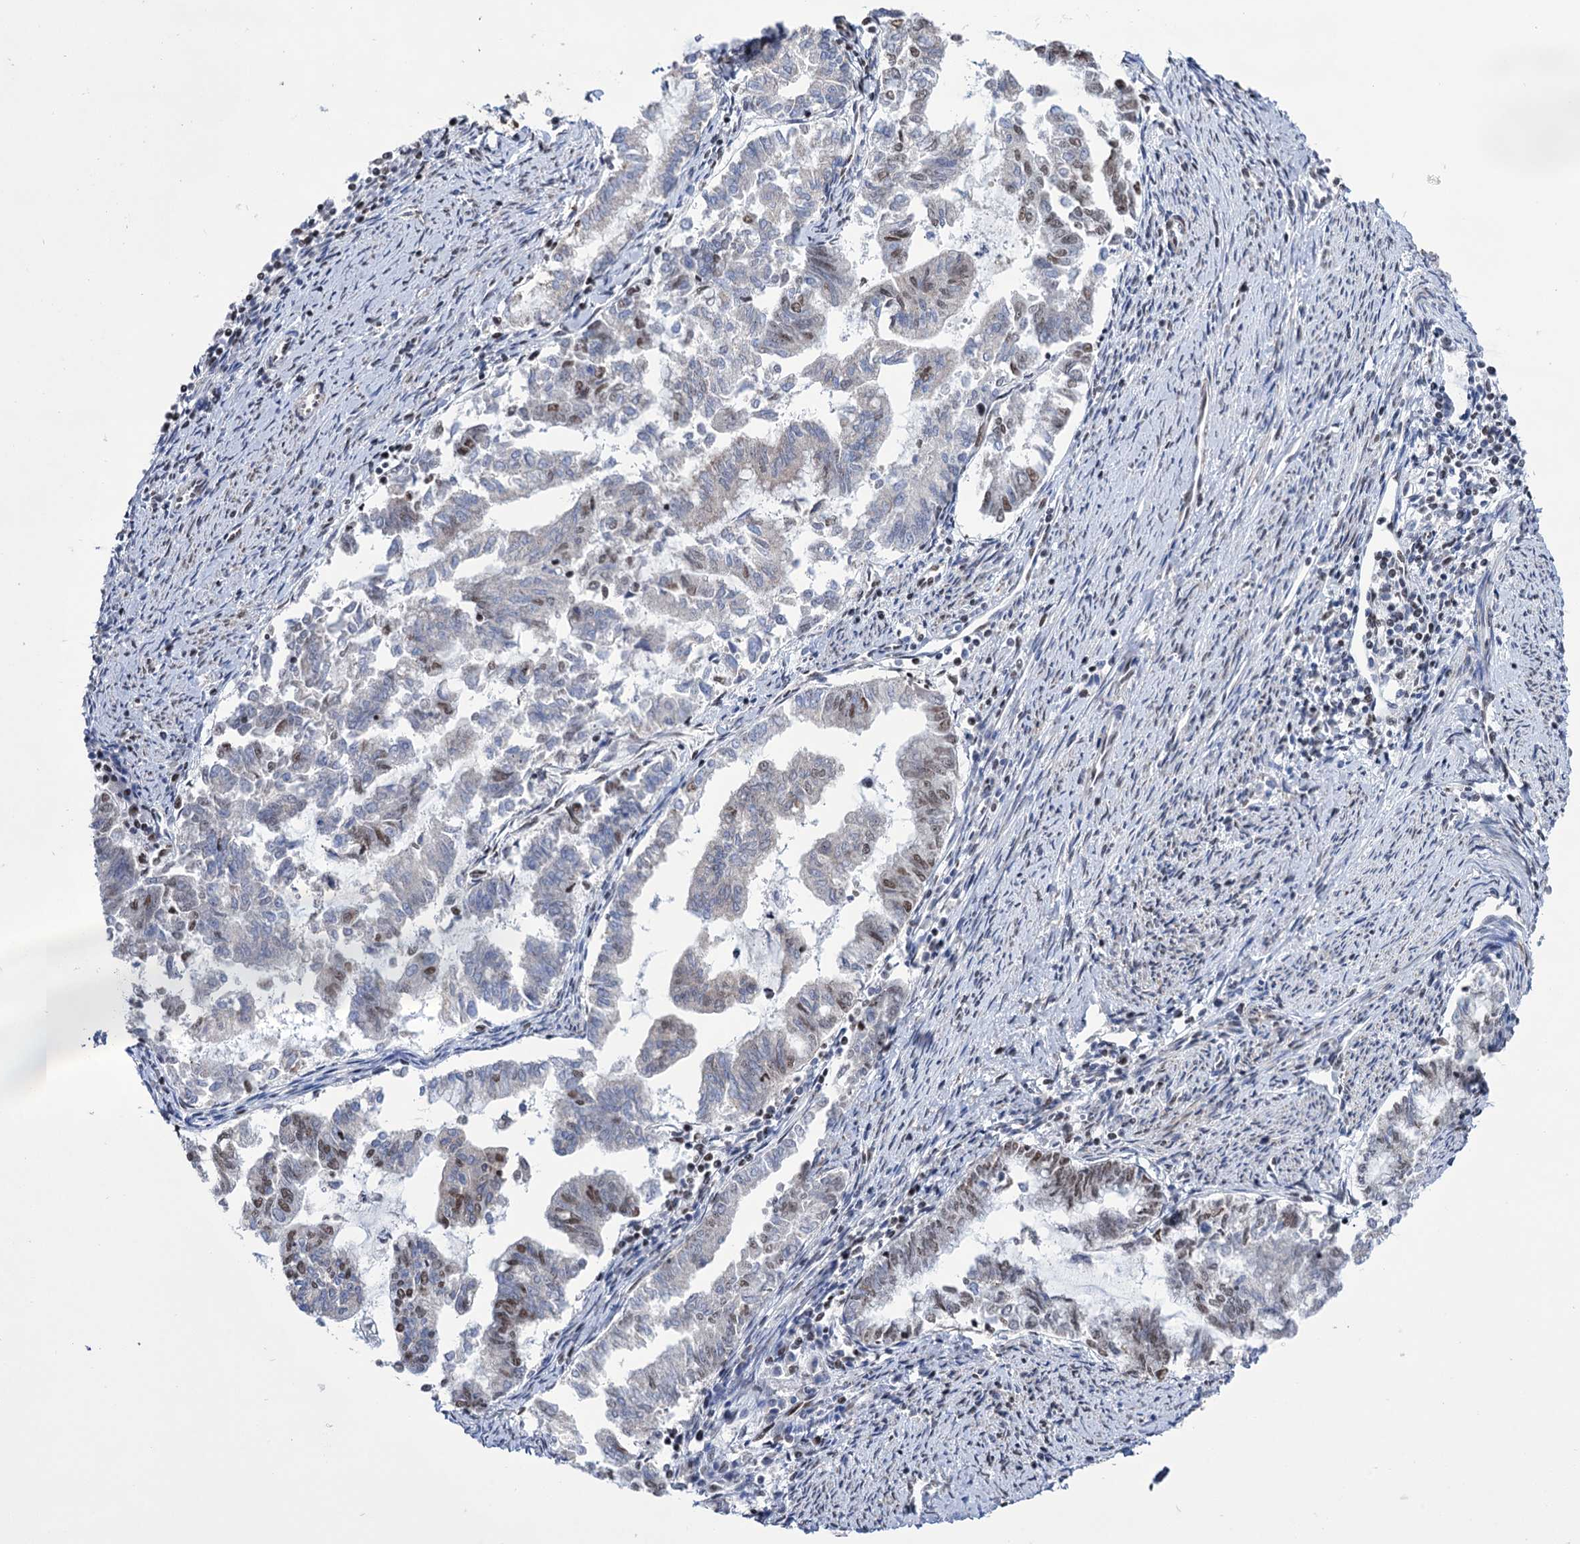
{"staining": {"intensity": "moderate", "quantity": "<25%", "location": "nuclear"}, "tissue": "endometrial cancer", "cell_type": "Tumor cells", "image_type": "cancer", "snomed": [{"axis": "morphology", "description": "Adenocarcinoma, NOS"}, {"axis": "topography", "description": "Endometrium"}], "caption": "Endometrial cancer tissue exhibits moderate nuclear positivity in approximately <25% of tumor cells", "gene": "ABHD10", "patient": {"sex": "female", "age": 79}}